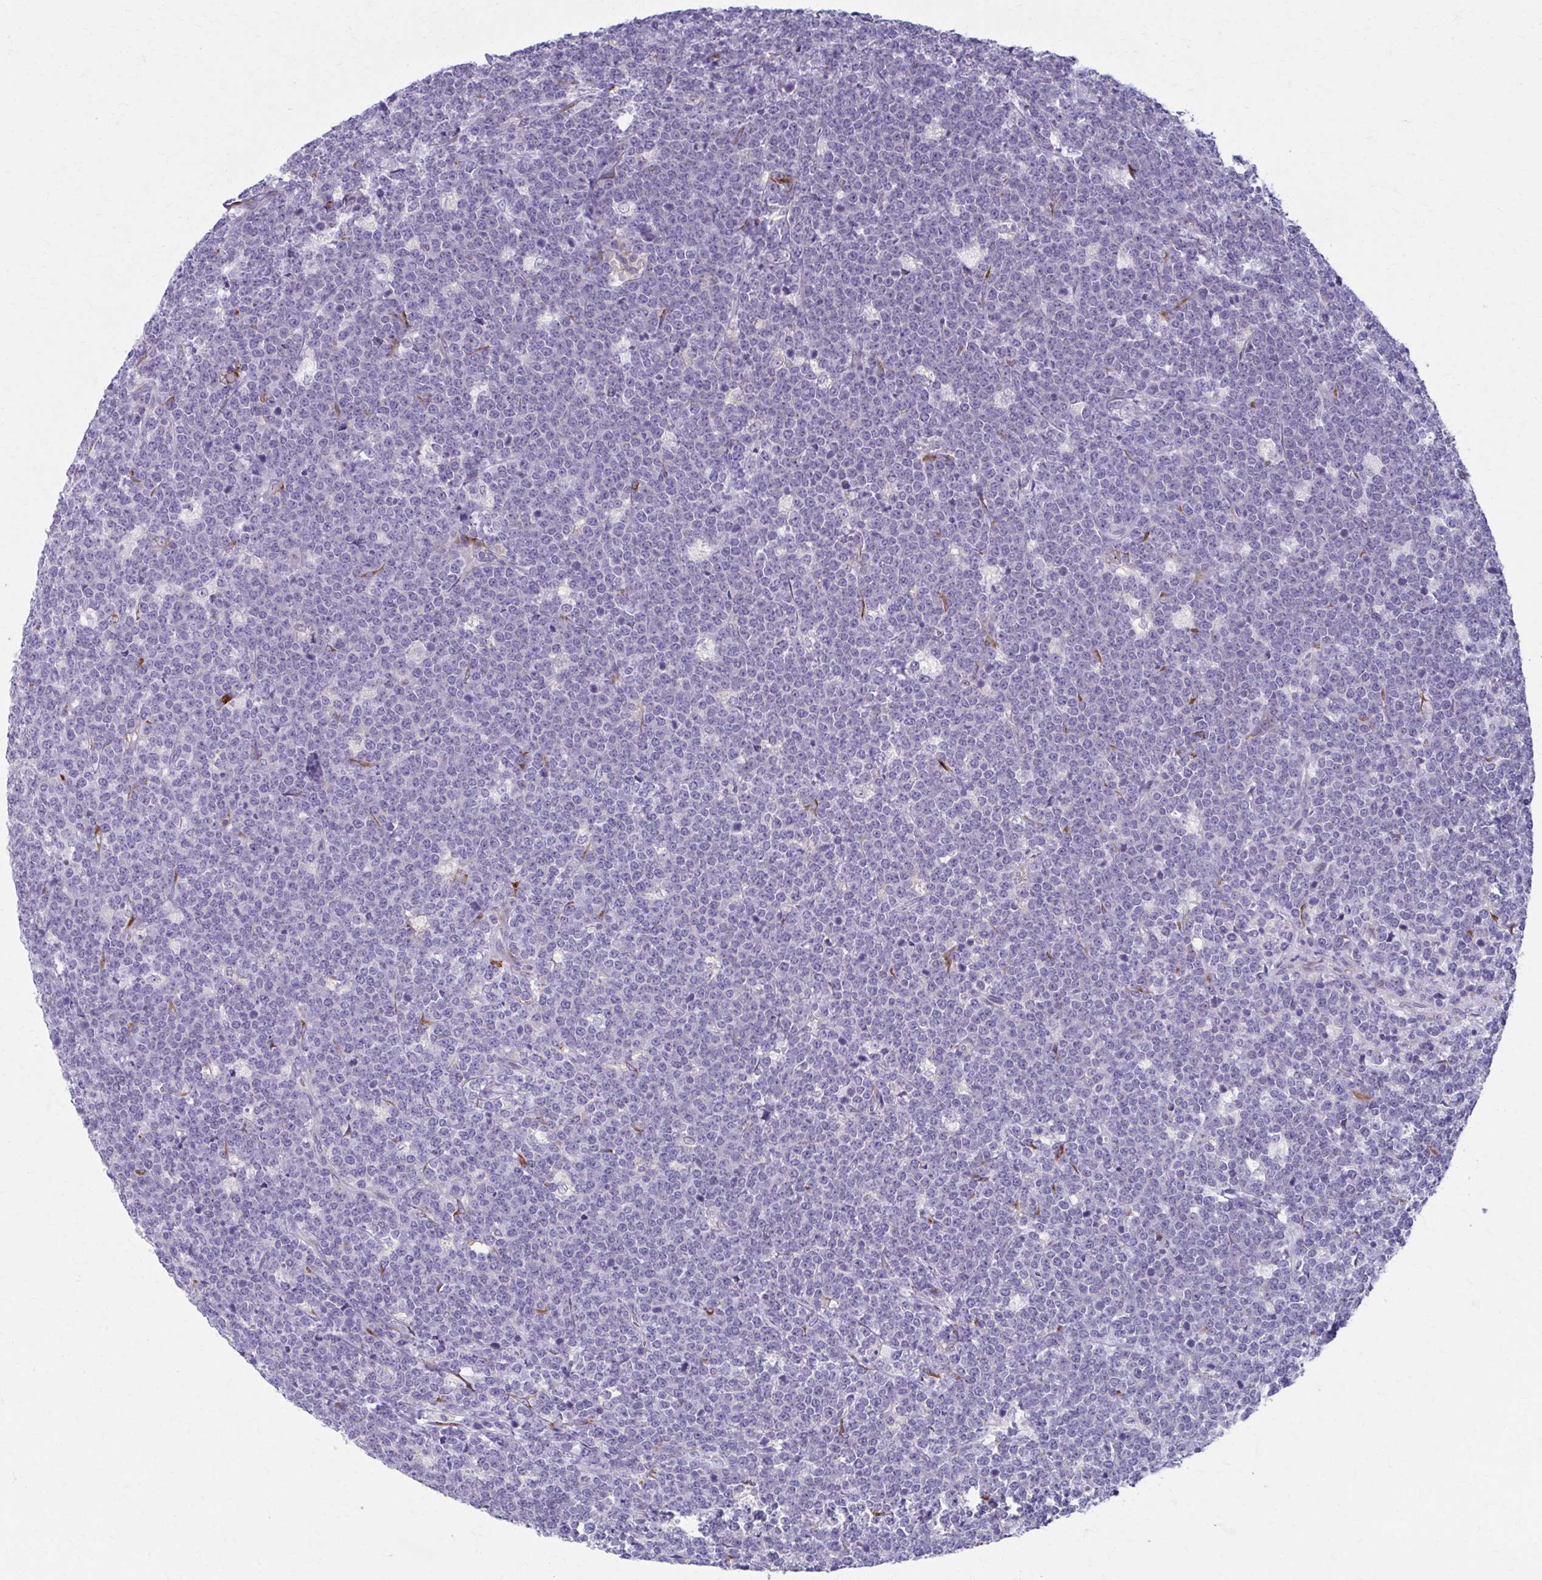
{"staining": {"intensity": "negative", "quantity": "none", "location": "none"}, "tissue": "lymphoma", "cell_type": "Tumor cells", "image_type": "cancer", "snomed": [{"axis": "morphology", "description": "Malignant lymphoma, non-Hodgkin's type, High grade"}, {"axis": "topography", "description": "Small intestine"}, {"axis": "topography", "description": "Colon"}], "caption": "Lymphoma was stained to show a protein in brown. There is no significant positivity in tumor cells. (Brightfield microscopy of DAB (3,3'-diaminobenzidine) immunohistochemistry at high magnification).", "gene": "SPATS2L", "patient": {"sex": "male", "age": 8}}